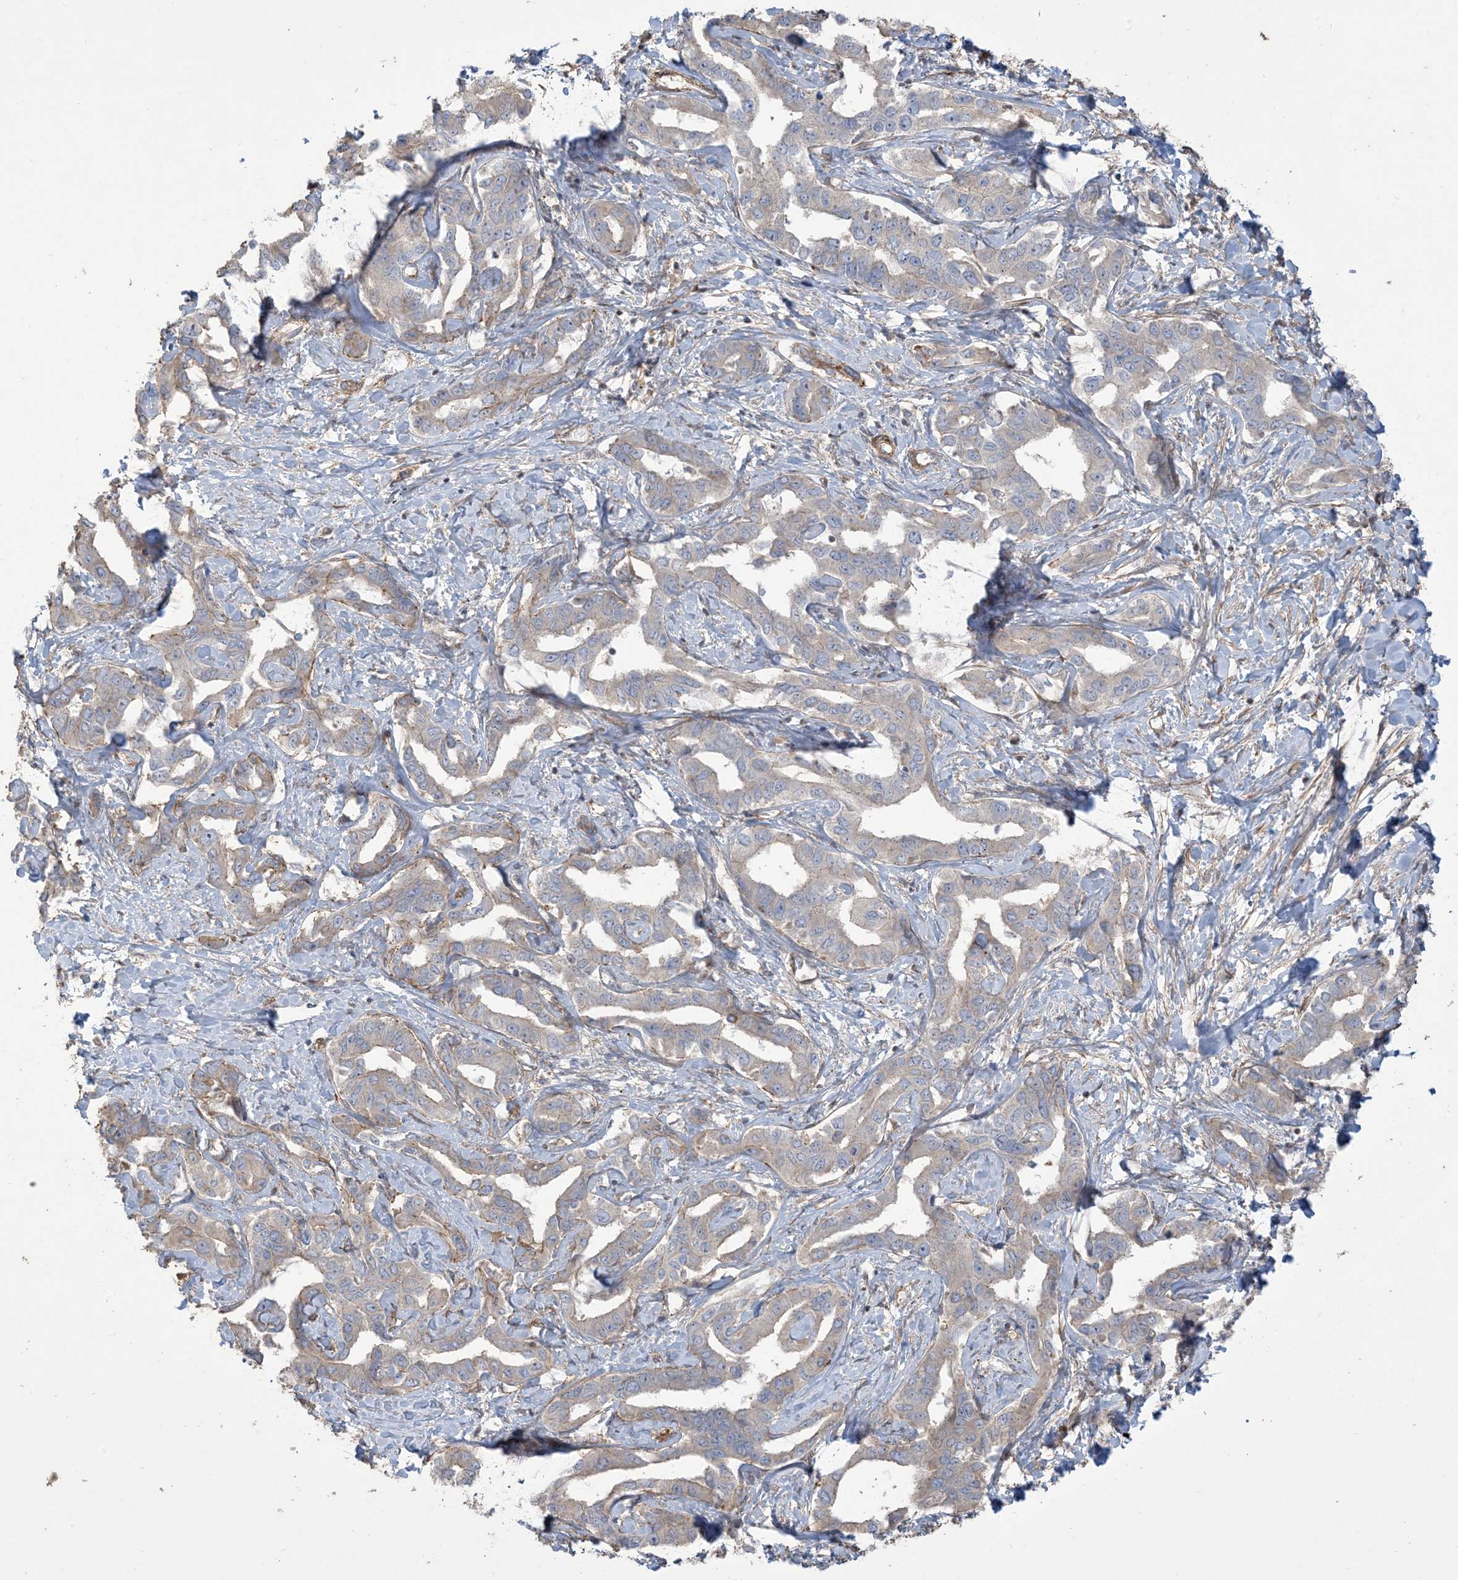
{"staining": {"intensity": "negative", "quantity": "none", "location": "none"}, "tissue": "liver cancer", "cell_type": "Tumor cells", "image_type": "cancer", "snomed": [{"axis": "morphology", "description": "Cholangiocarcinoma"}, {"axis": "topography", "description": "Liver"}], "caption": "Immunohistochemical staining of human liver cholangiocarcinoma reveals no significant positivity in tumor cells.", "gene": "KLHL18", "patient": {"sex": "male", "age": 59}}